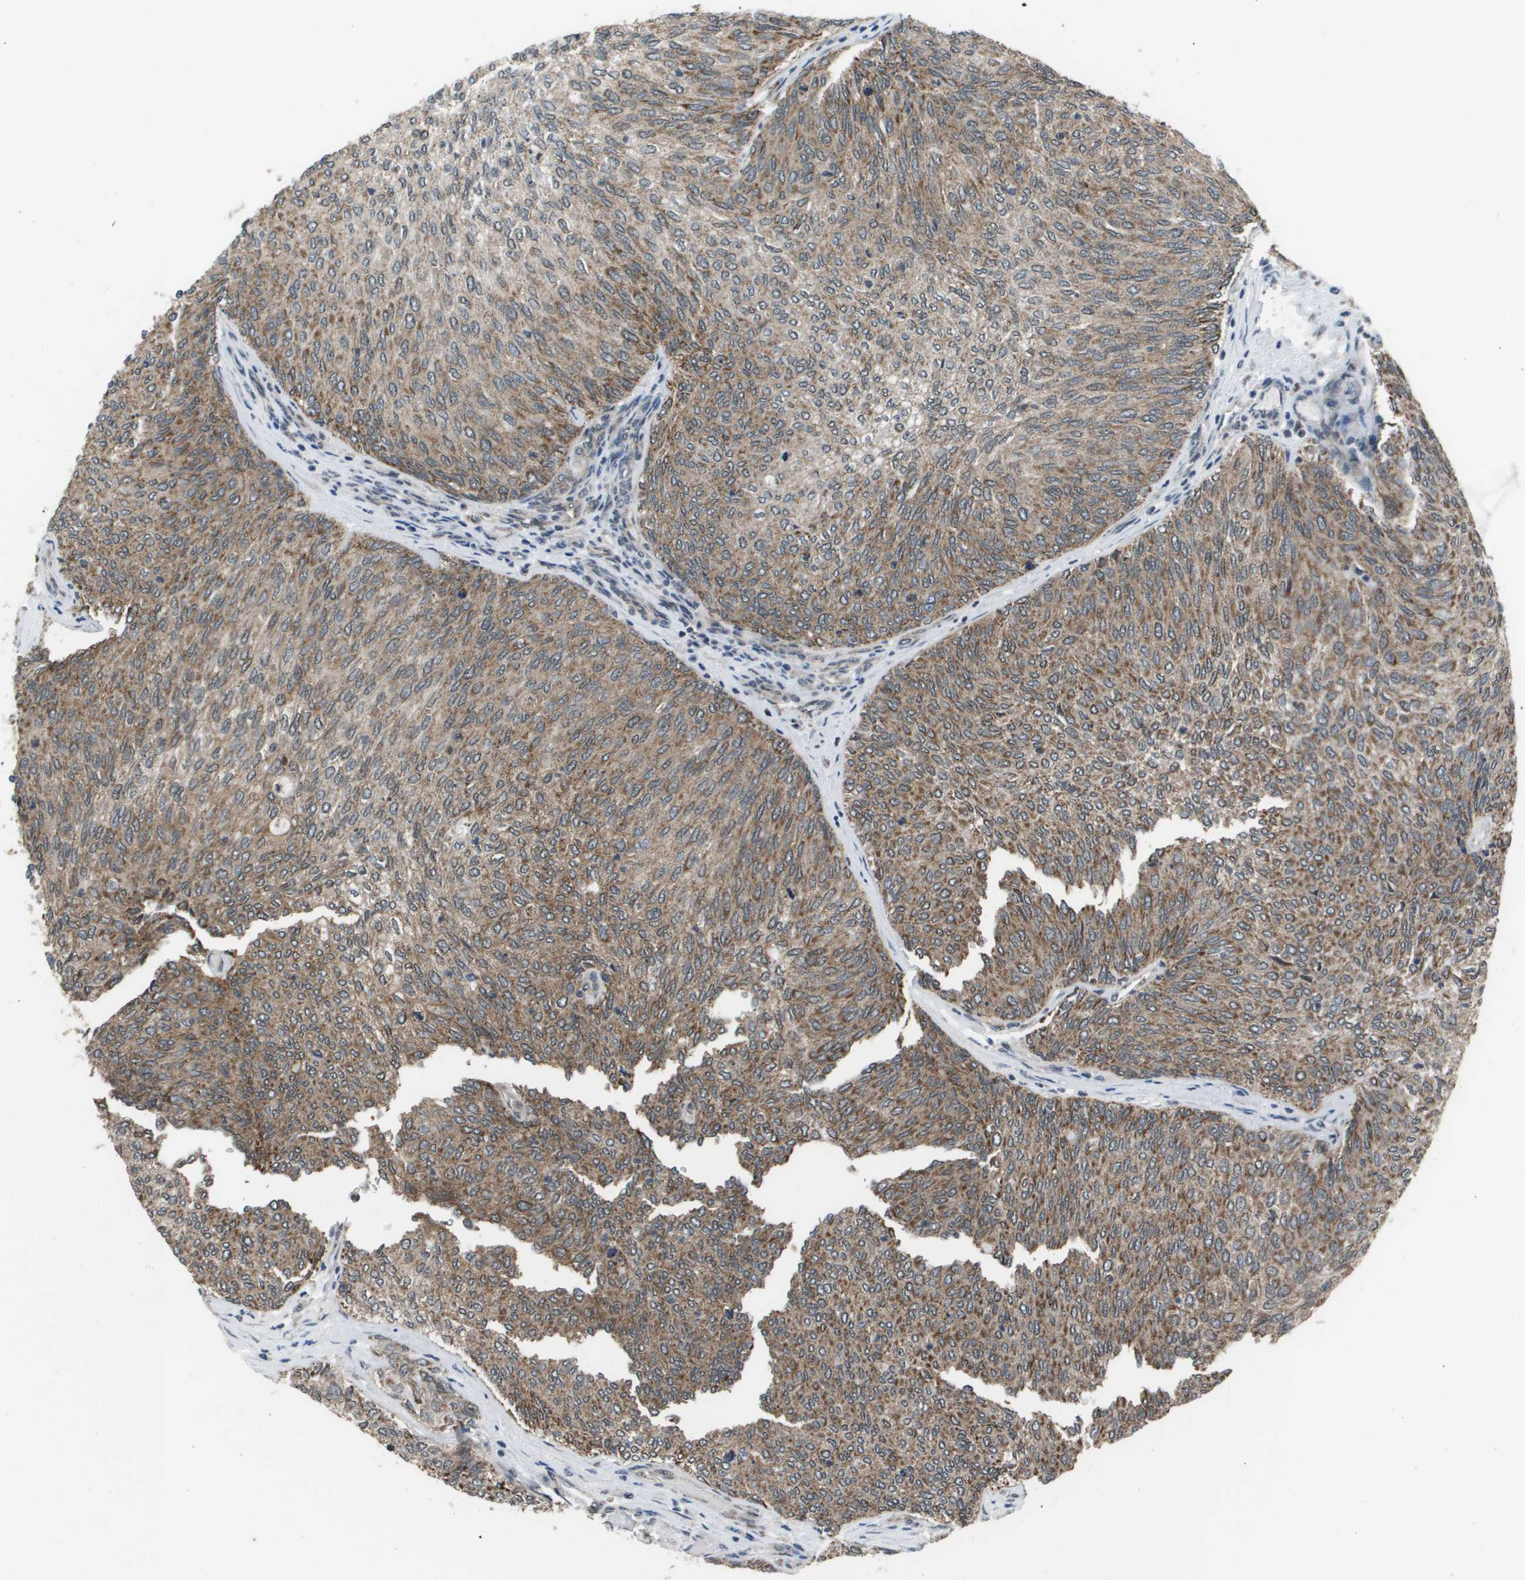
{"staining": {"intensity": "moderate", "quantity": ">75%", "location": "cytoplasmic/membranous"}, "tissue": "urothelial cancer", "cell_type": "Tumor cells", "image_type": "cancer", "snomed": [{"axis": "morphology", "description": "Urothelial carcinoma, Low grade"}, {"axis": "topography", "description": "Urinary bladder"}], "caption": "Immunohistochemical staining of human urothelial carcinoma (low-grade) reveals medium levels of moderate cytoplasmic/membranous protein positivity in approximately >75% of tumor cells. The protein of interest is shown in brown color, while the nuclei are stained blue.", "gene": "PPFIA1", "patient": {"sex": "female", "age": 79}}